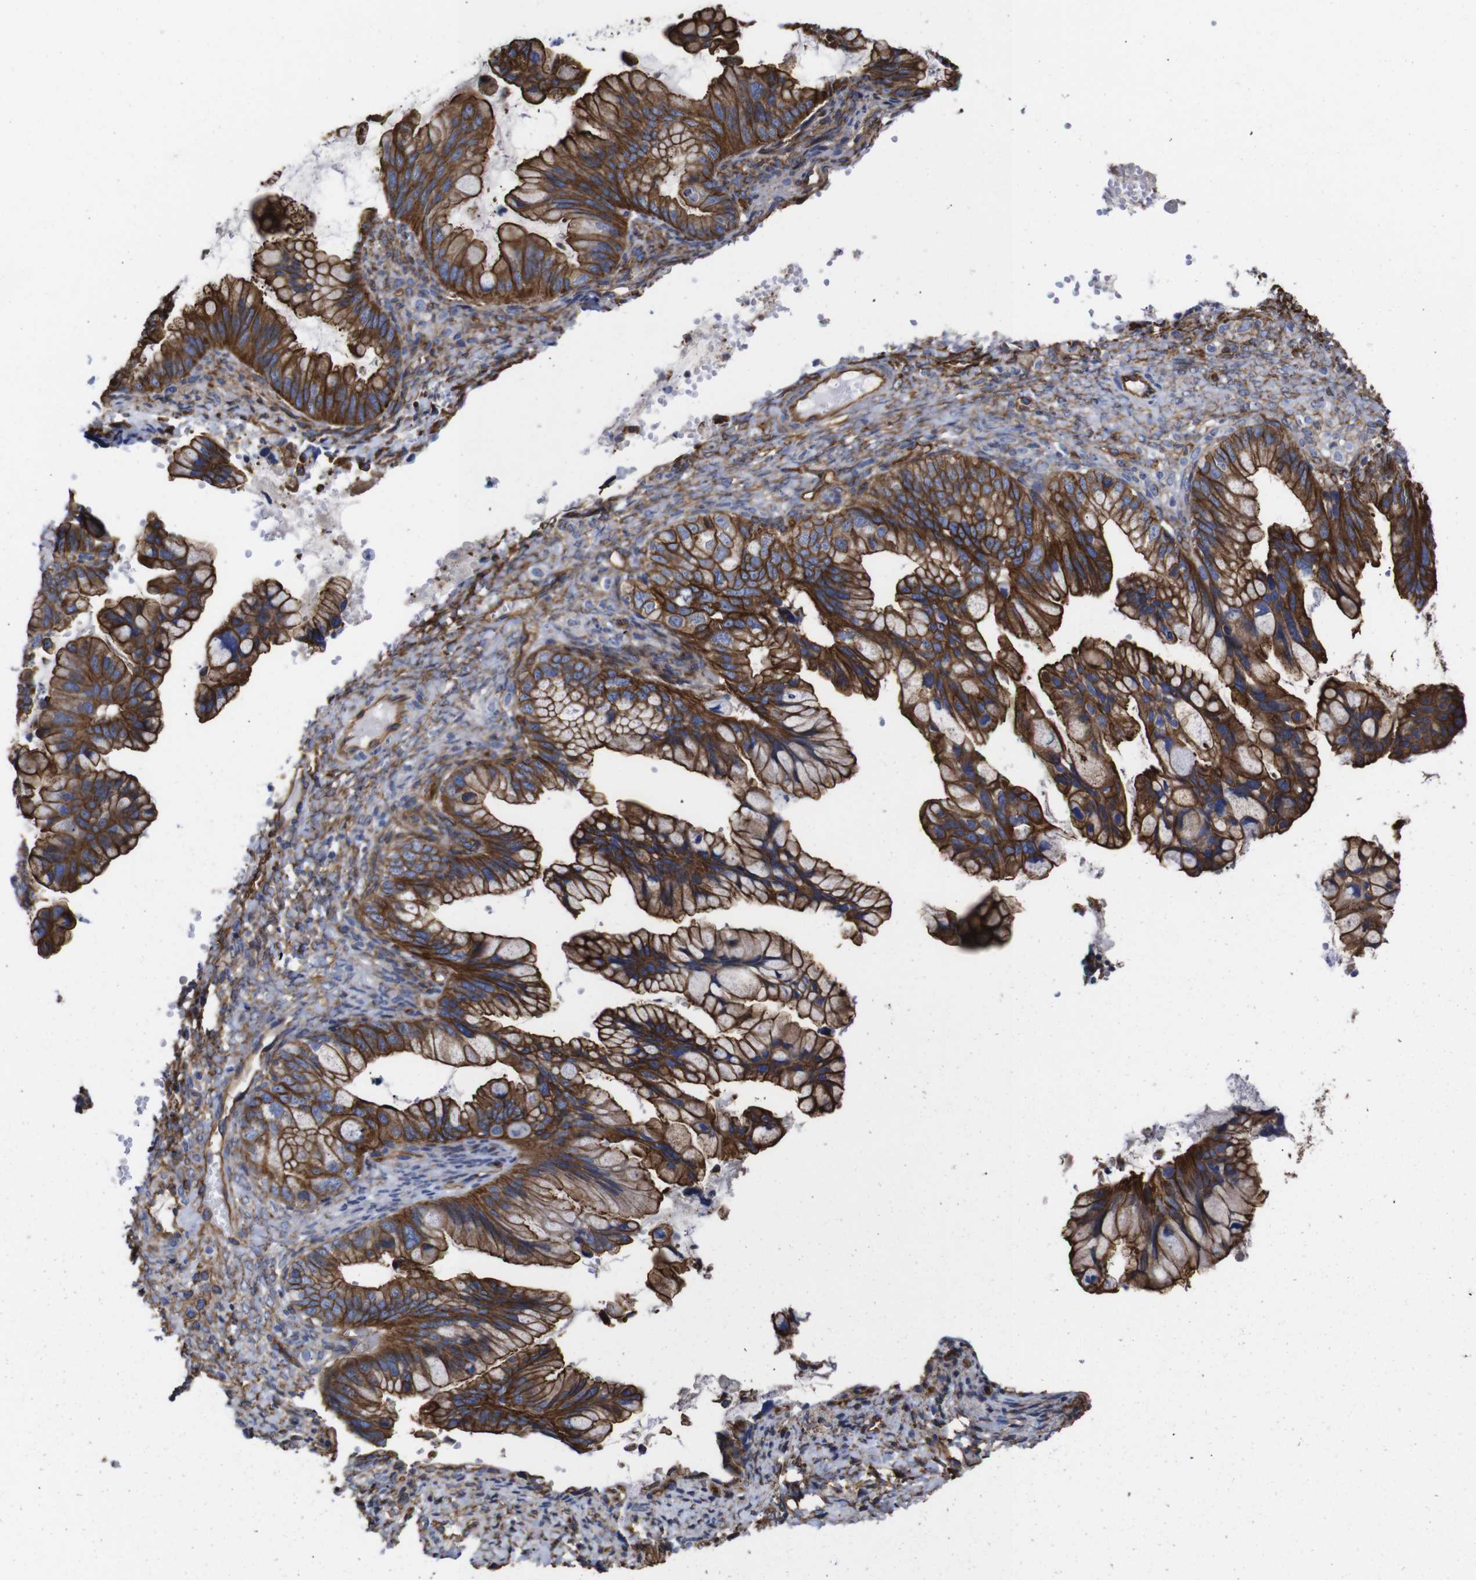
{"staining": {"intensity": "strong", "quantity": ">75%", "location": "cytoplasmic/membranous"}, "tissue": "ovarian cancer", "cell_type": "Tumor cells", "image_type": "cancer", "snomed": [{"axis": "morphology", "description": "Cystadenocarcinoma, mucinous, NOS"}, {"axis": "topography", "description": "Ovary"}], "caption": "Strong cytoplasmic/membranous positivity is seen in approximately >75% of tumor cells in mucinous cystadenocarcinoma (ovarian).", "gene": "SPTBN1", "patient": {"sex": "female", "age": 36}}